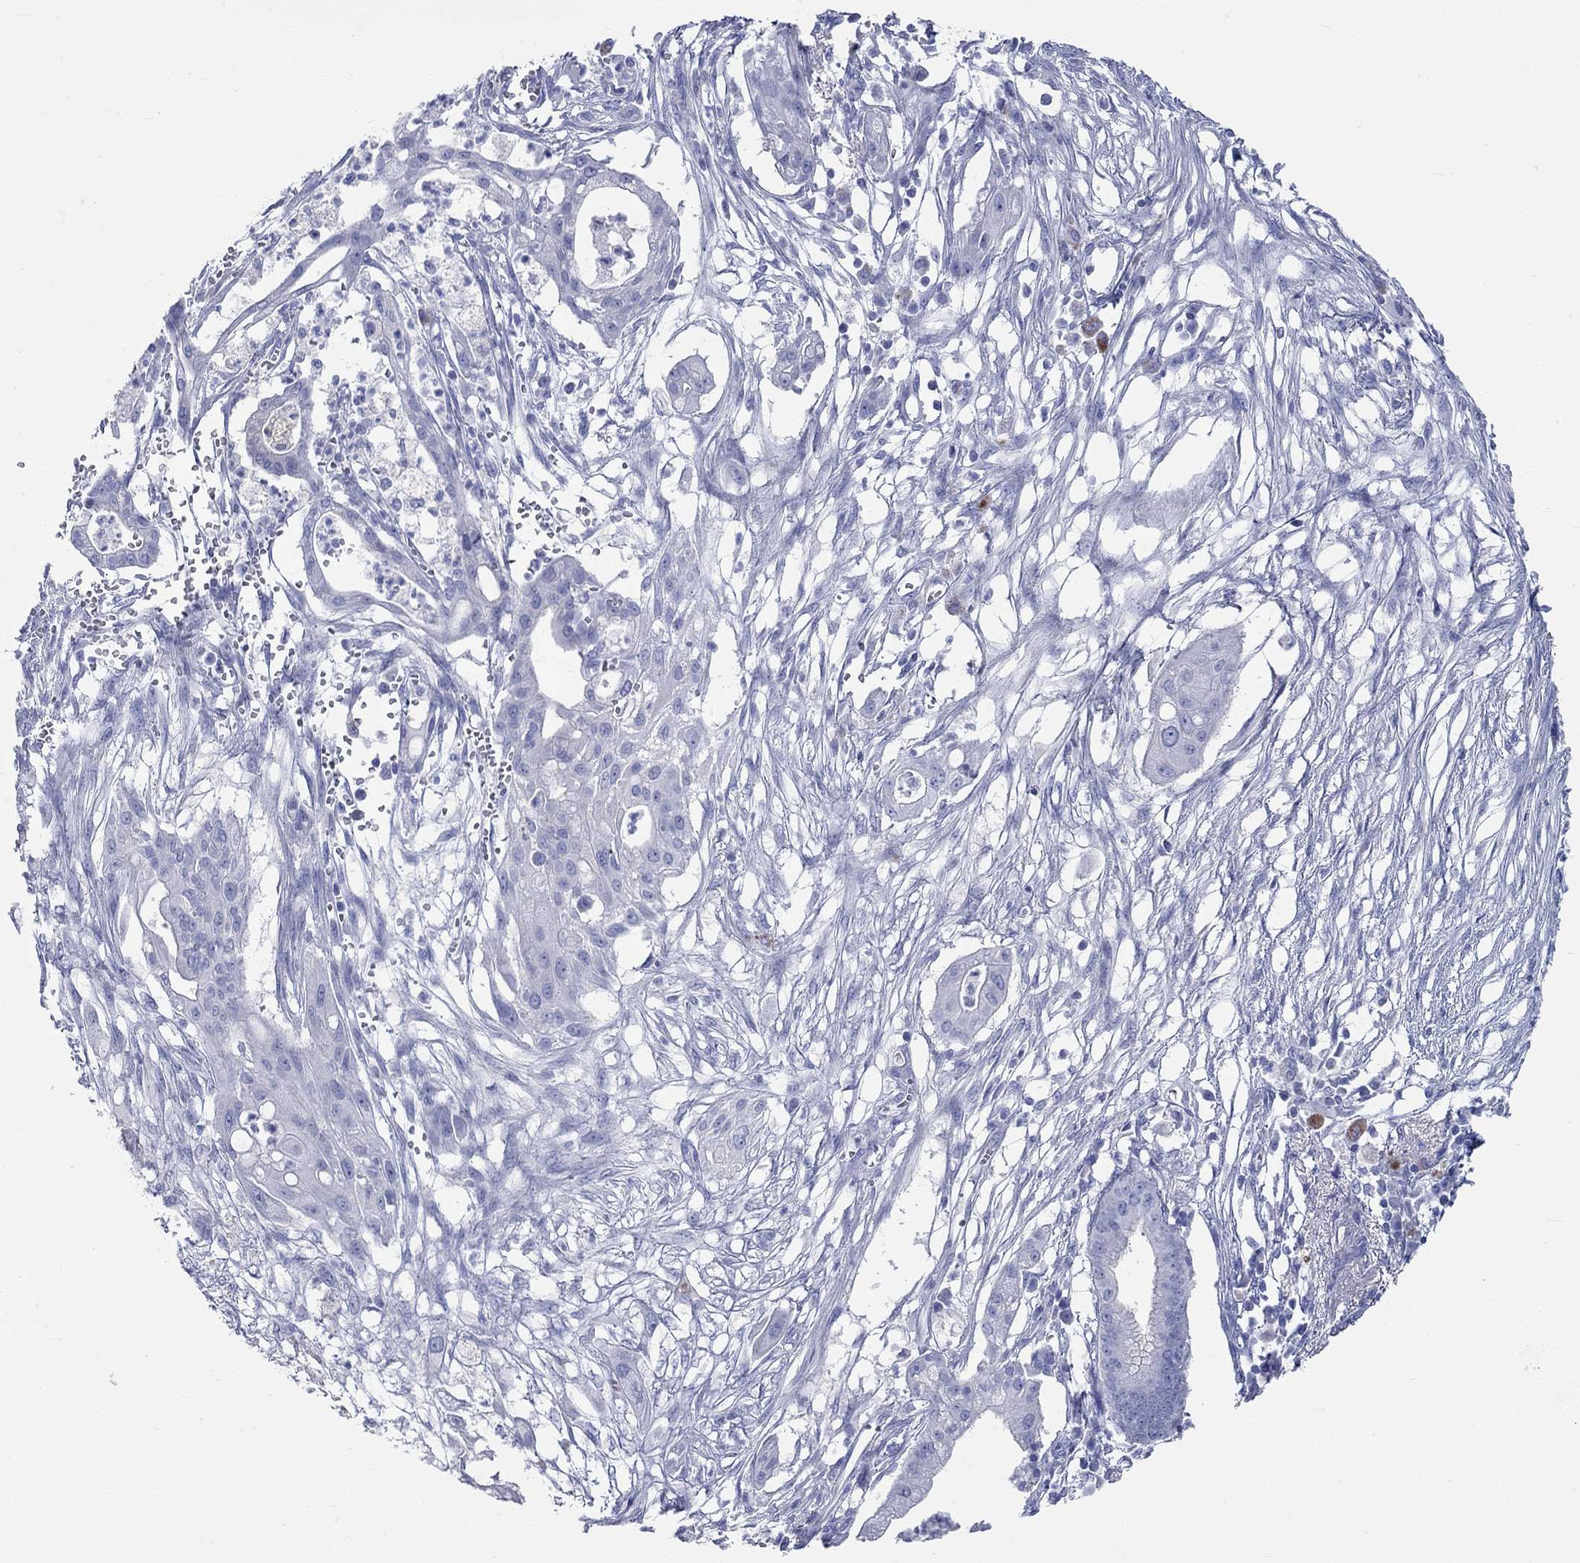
{"staining": {"intensity": "negative", "quantity": "none", "location": "none"}, "tissue": "pancreatic cancer", "cell_type": "Tumor cells", "image_type": "cancer", "snomed": [{"axis": "morphology", "description": "Normal tissue, NOS"}, {"axis": "morphology", "description": "Adenocarcinoma, NOS"}, {"axis": "topography", "description": "Pancreas"}], "caption": "Immunohistochemical staining of pancreatic cancer shows no significant positivity in tumor cells.", "gene": "SPATA9", "patient": {"sex": "female", "age": 58}}